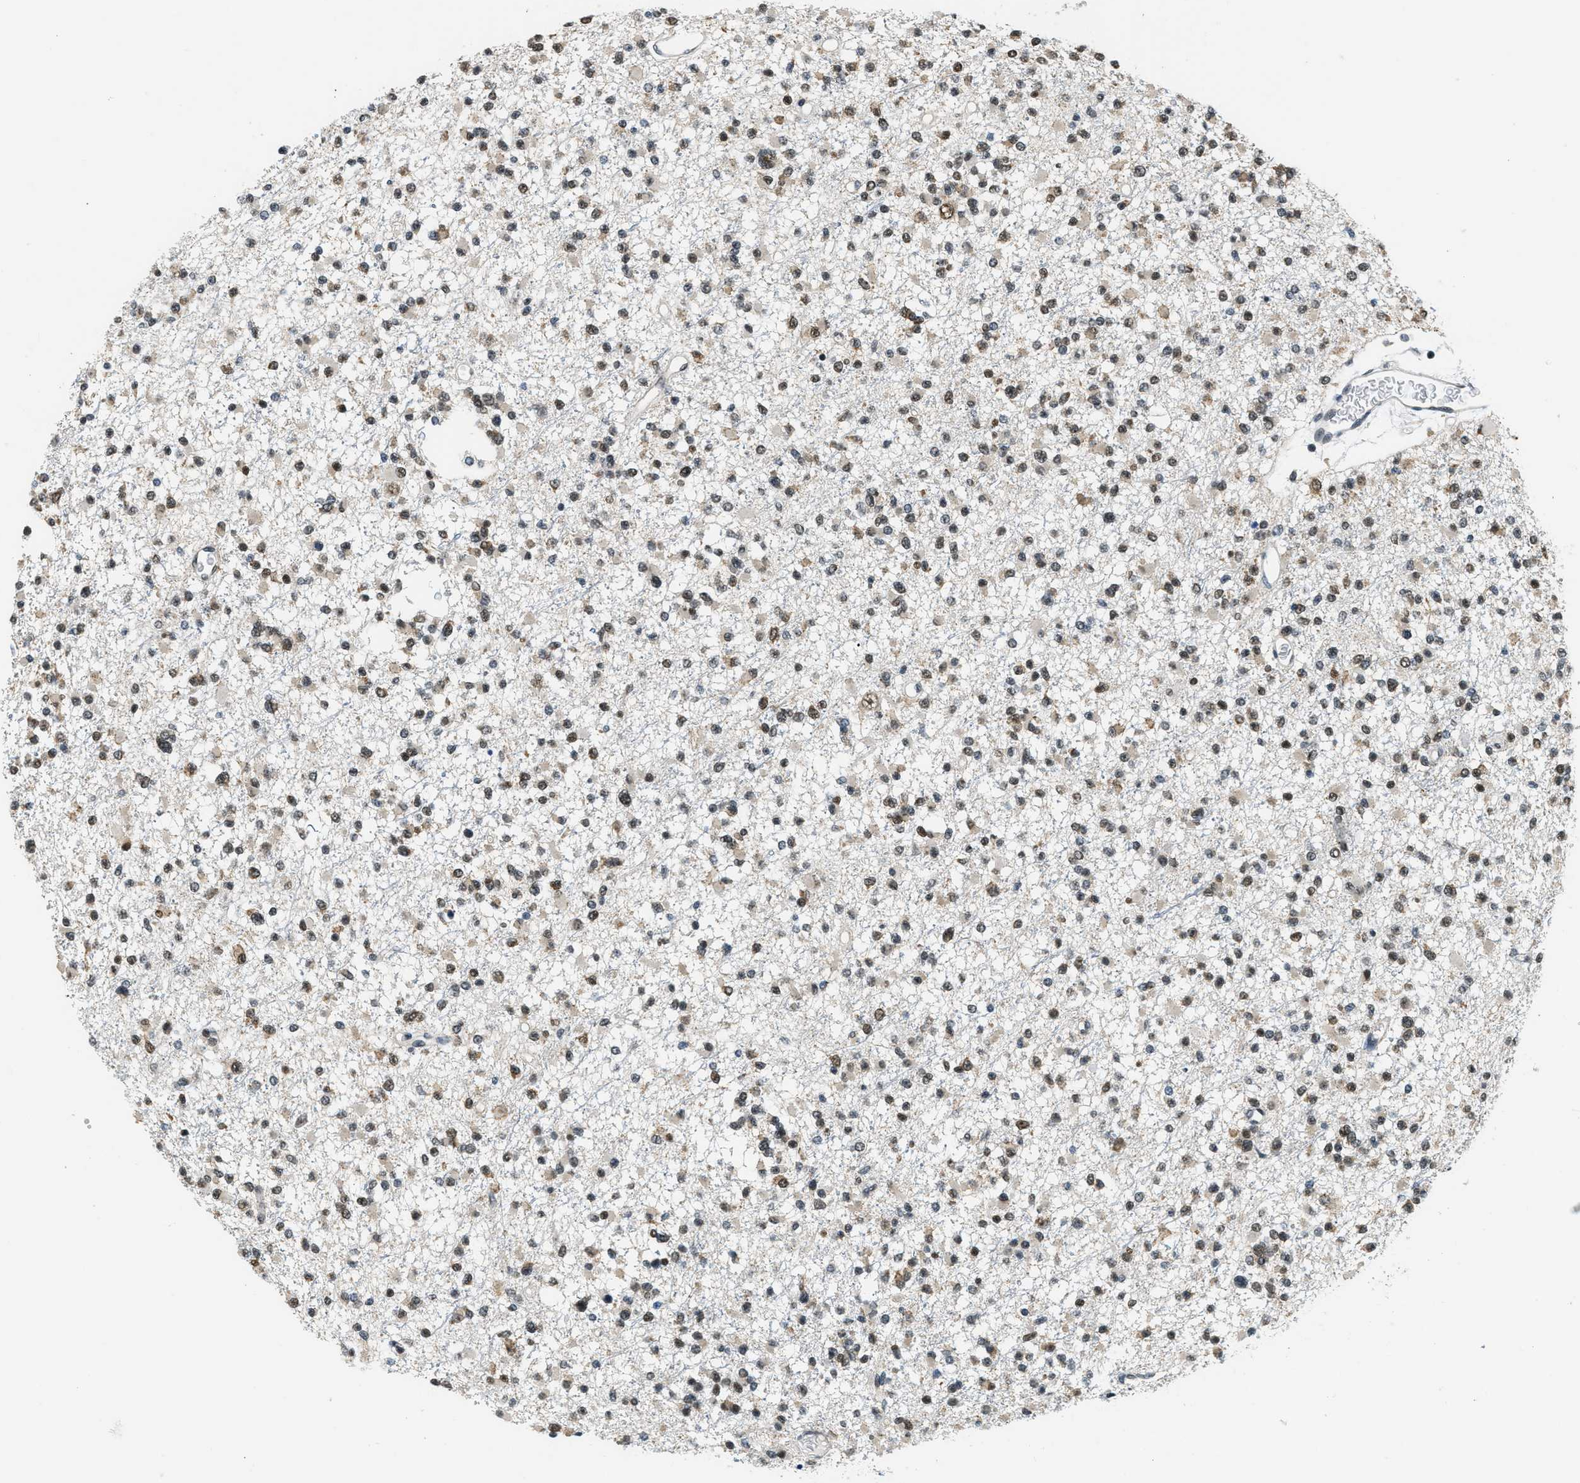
{"staining": {"intensity": "moderate", "quantity": "25%-75%", "location": "nuclear"}, "tissue": "glioma", "cell_type": "Tumor cells", "image_type": "cancer", "snomed": [{"axis": "morphology", "description": "Glioma, malignant, Low grade"}, {"axis": "topography", "description": "Brain"}], "caption": "This histopathology image demonstrates immunohistochemistry (IHC) staining of human glioma, with medium moderate nuclear positivity in approximately 25%-75% of tumor cells.", "gene": "RAB11FIP1", "patient": {"sex": "female", "age": 22}}